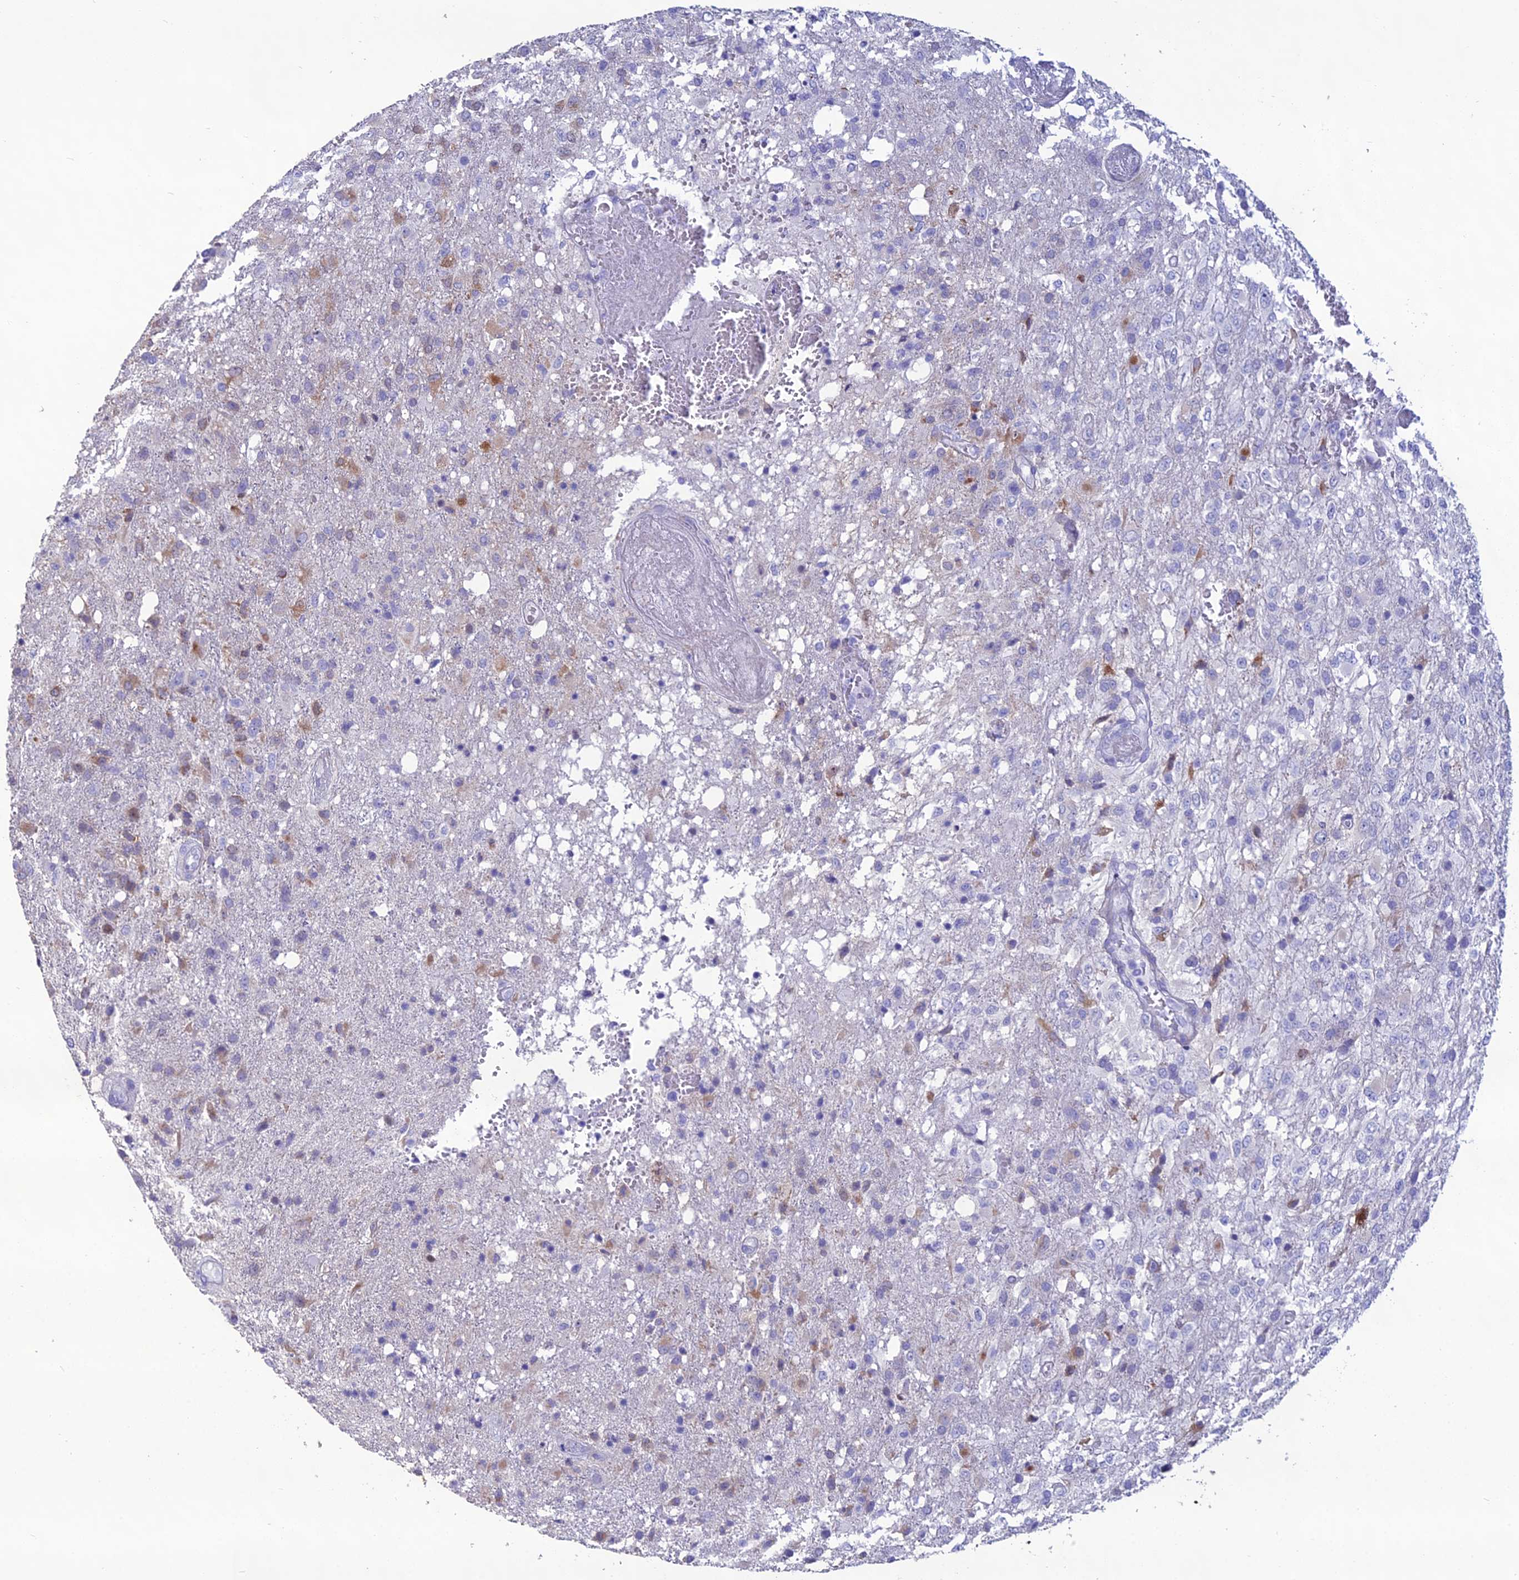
{"staining": {"intensity": "moderate", "quantity": "<25%", "location": "cytoplasmic/membranous"}, "tissue": "glioma", "cell_type": "Tumor cells", "image_type": "cancer", "snomed": [{"axis": "morphology", "description": "Glioma, malignant, High grade"}, {"axis": "topography", "description": "Brain"}], "caption": "Tumor cells display low levels of moderate cytoplasmic/membranous positivity in about <25% of cells in glioma. (brown staining indicates protein expression, while blue staining denotes nuclei).", "gene": "OR56B1", "patient": {"sex": "female", "age": 74}}